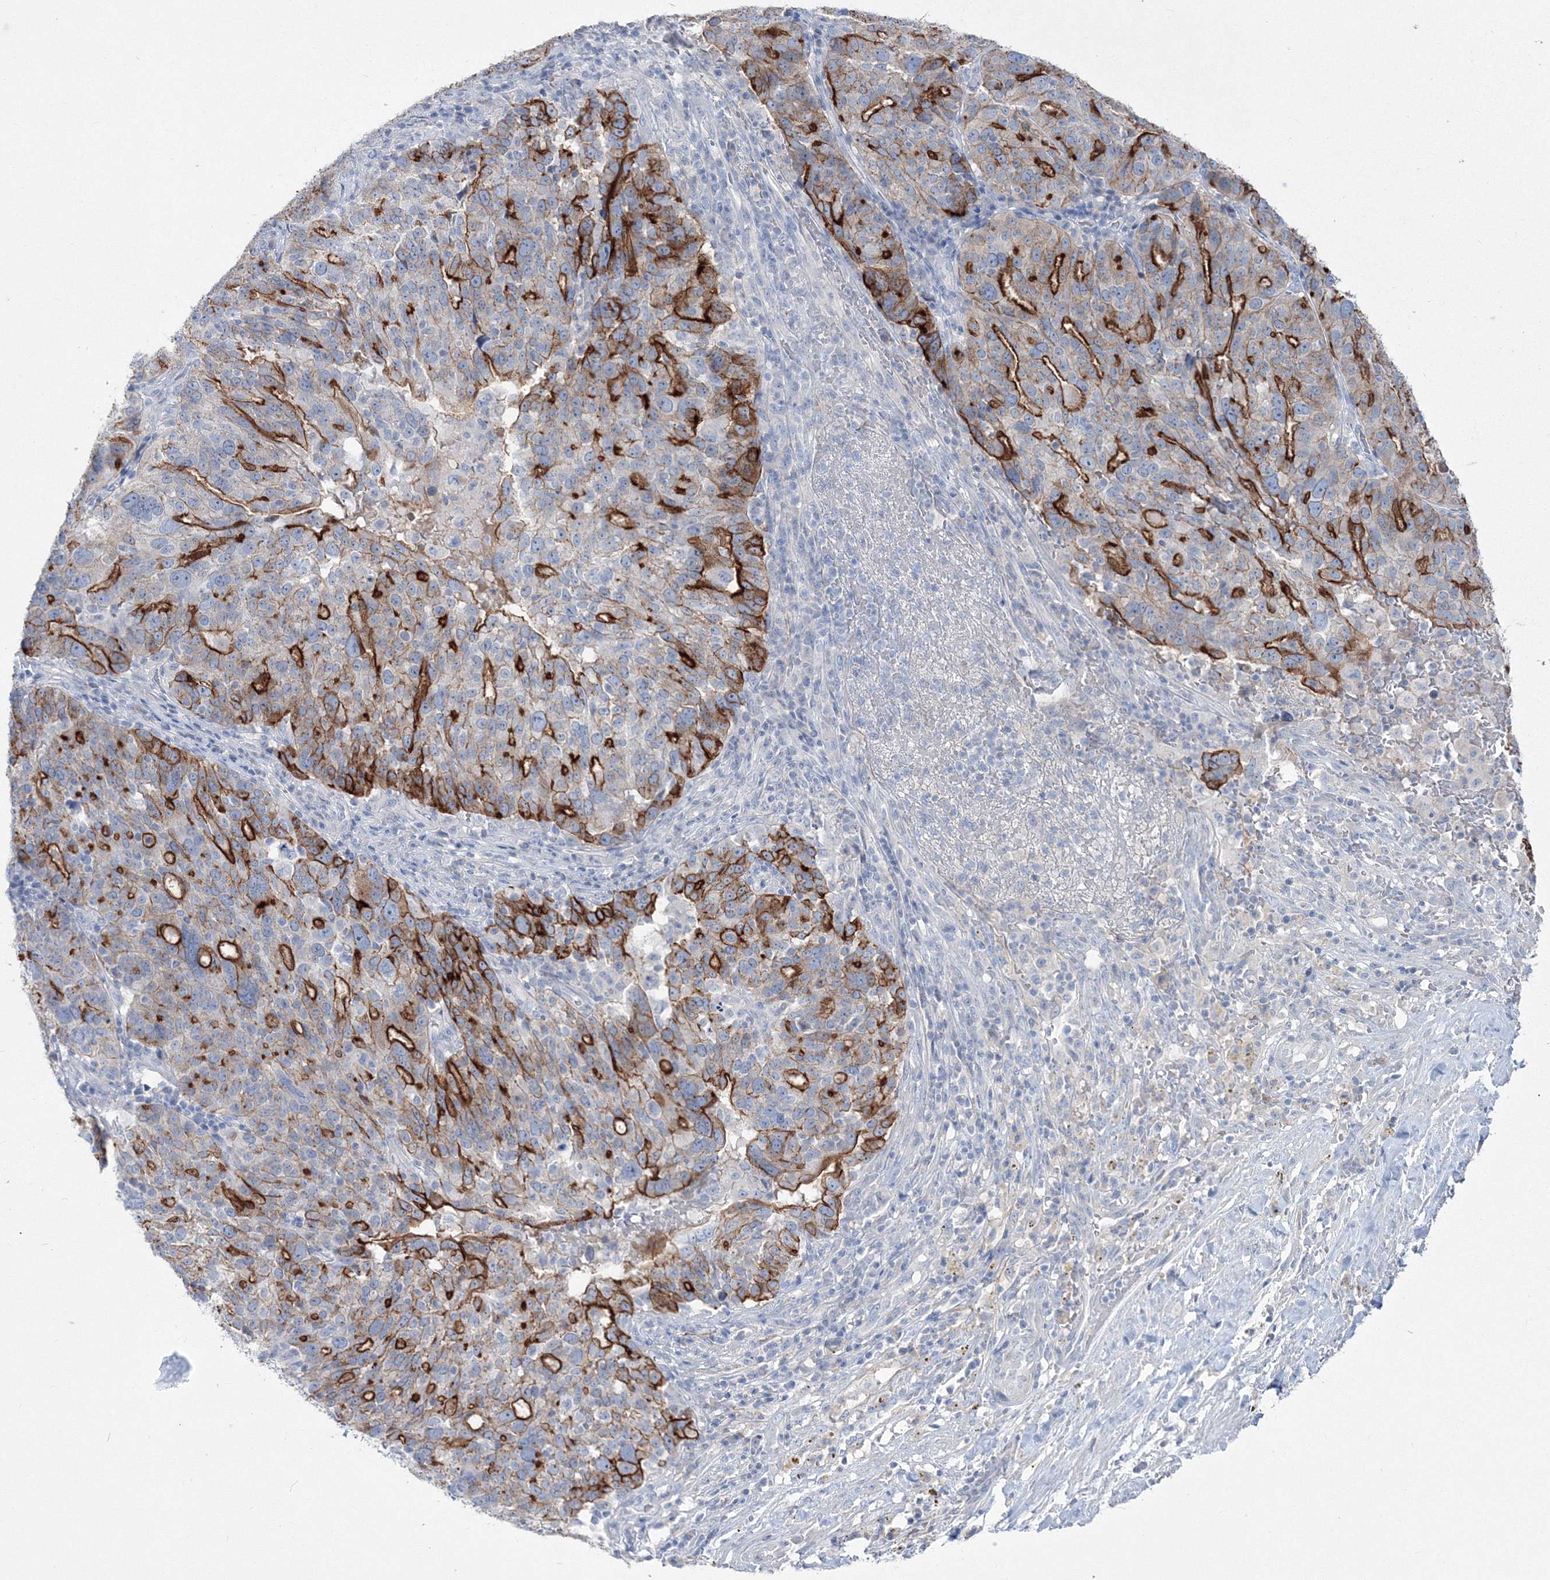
{"staining": {"intensity": "strong", "quantity": "25%-75%", "location": "cytoplasmic/membranous"}, "tissue": "ovarian cancer", "cell_type": "Tumor cells", "image_type": "cancer", "snomed": [{"axis": "morphology", "description": "Cystadenocarcinoma, serous, NOS"}, {"axis": "topography", "description": "Ovary"}], "caption": "Human ovarian serous cystadenocarcinoma stained with a protein marker displays strong staining in tumor cells.", "gene": "TMEM139", "patient": {"sex": "female", "age": 59}}